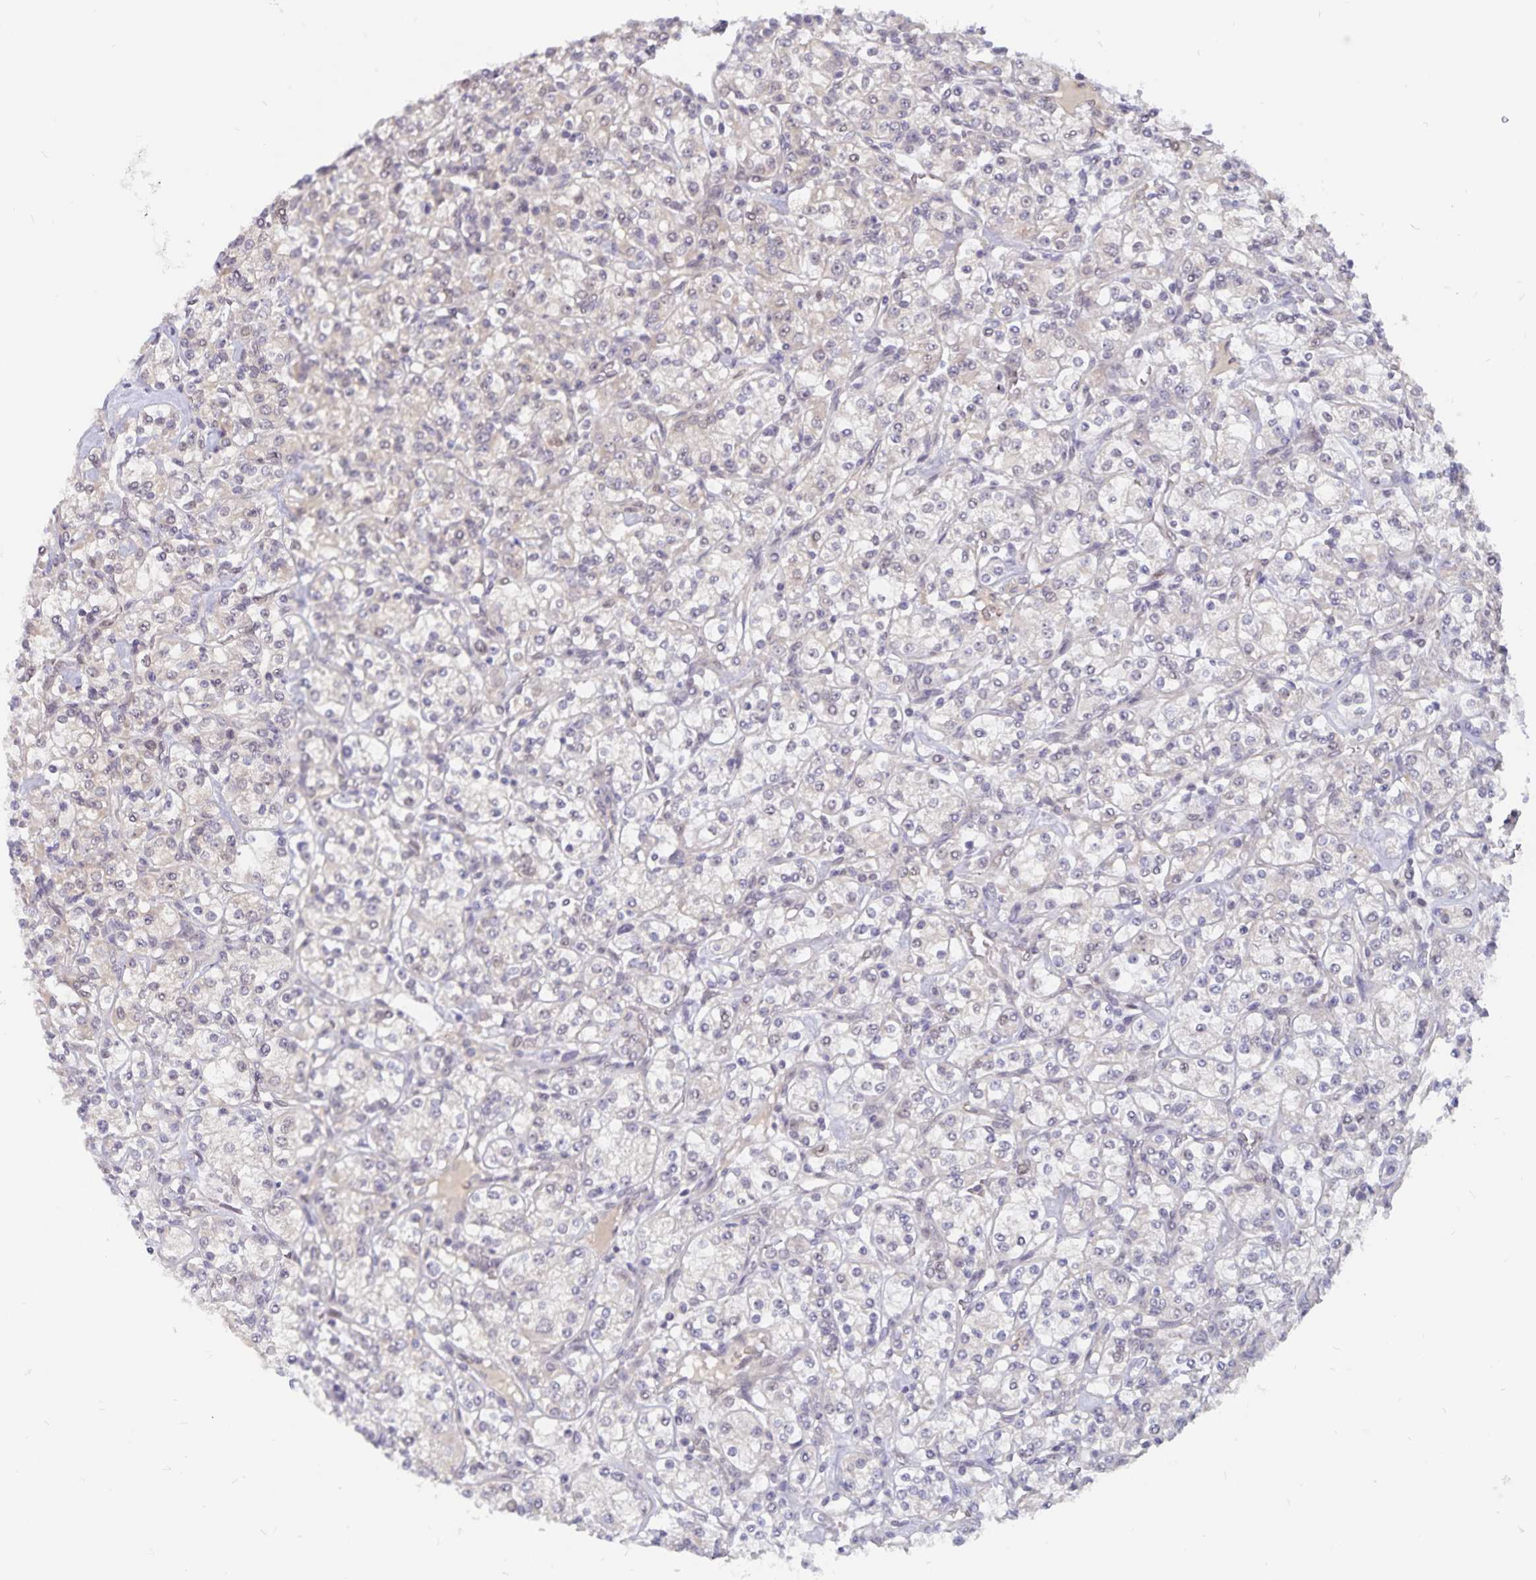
{"staining": {"intensity": "weak", "quantity": "<25%", "location": "cytoplasmic/membranous"}, "tissue": "renal cancer", "cell_type": "Tumor cells", "image_type": "cancer", "snomed": [{"axis": "morphology", "description": "Adenocarcinoma, NOS"}, {"axis": "topography", "description": "Kidney"}], "caption": "Human adenocarcinoma (renal) stained for a protein using IHC exhibits no positivity in tumor cells.", "gene": "BAG6", "patient": {"sex": "male", "age": 77}}